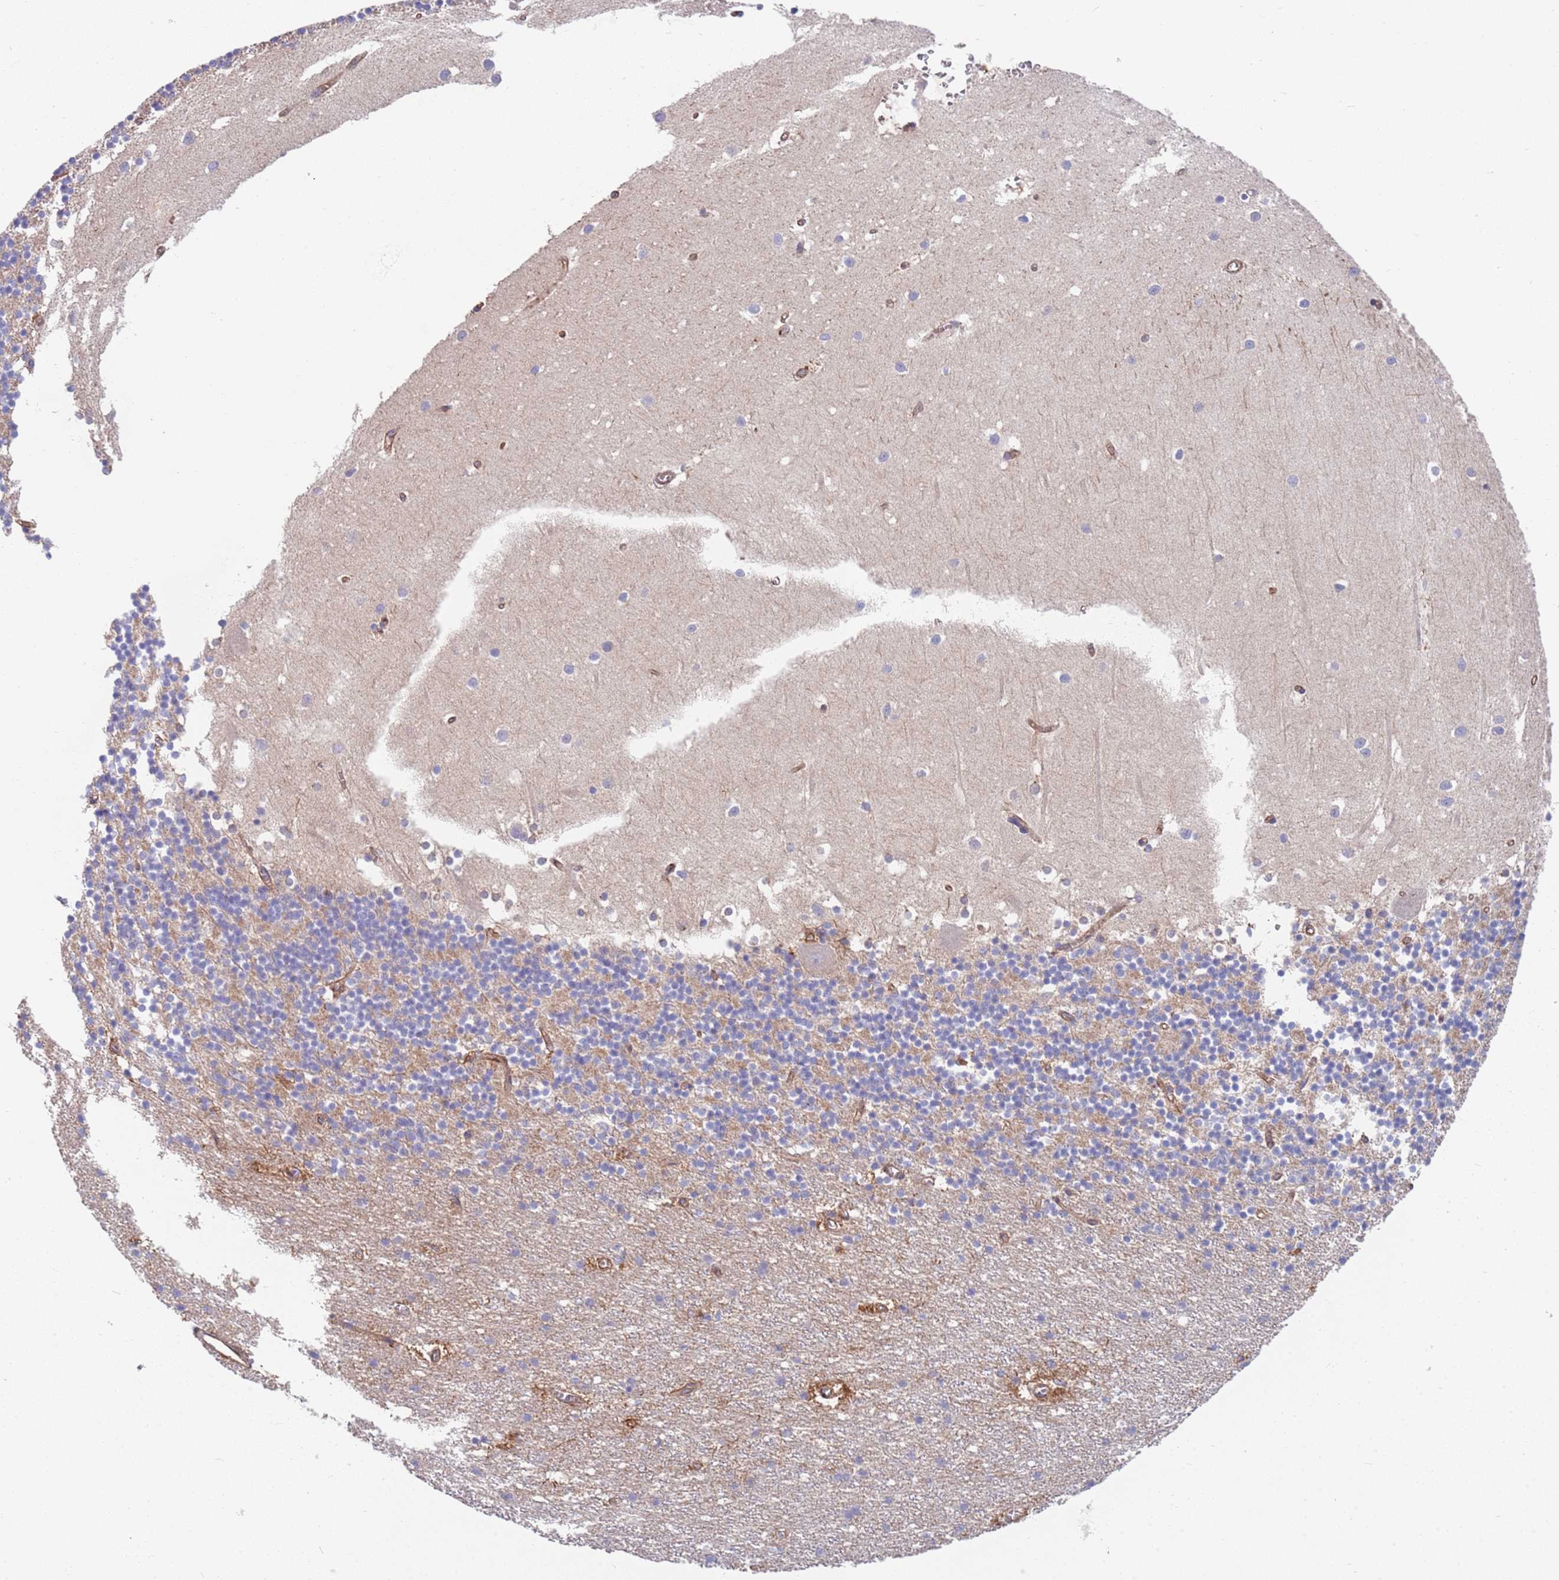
{"staining": {"intensity": "negative", "quantity": "none", "location": "none"}, "tissue": "cerebellum", "cell_type": "Cells in granular layer", "image_type": "normal", "snomed": [{"axis": "morphology", "description": "Normal tissue, NOS"}, {"axis": "topography", "description": "Cerebellum"}], "caption": "High power microscopy photomicrograph of an immunohistochemistry (IHC) image of unremarkable cerebellum, revealing no significant positivity in cells in granular layer.", "gene": "JAKMIP2", "patient": {"sex": "male", "age": 54}}